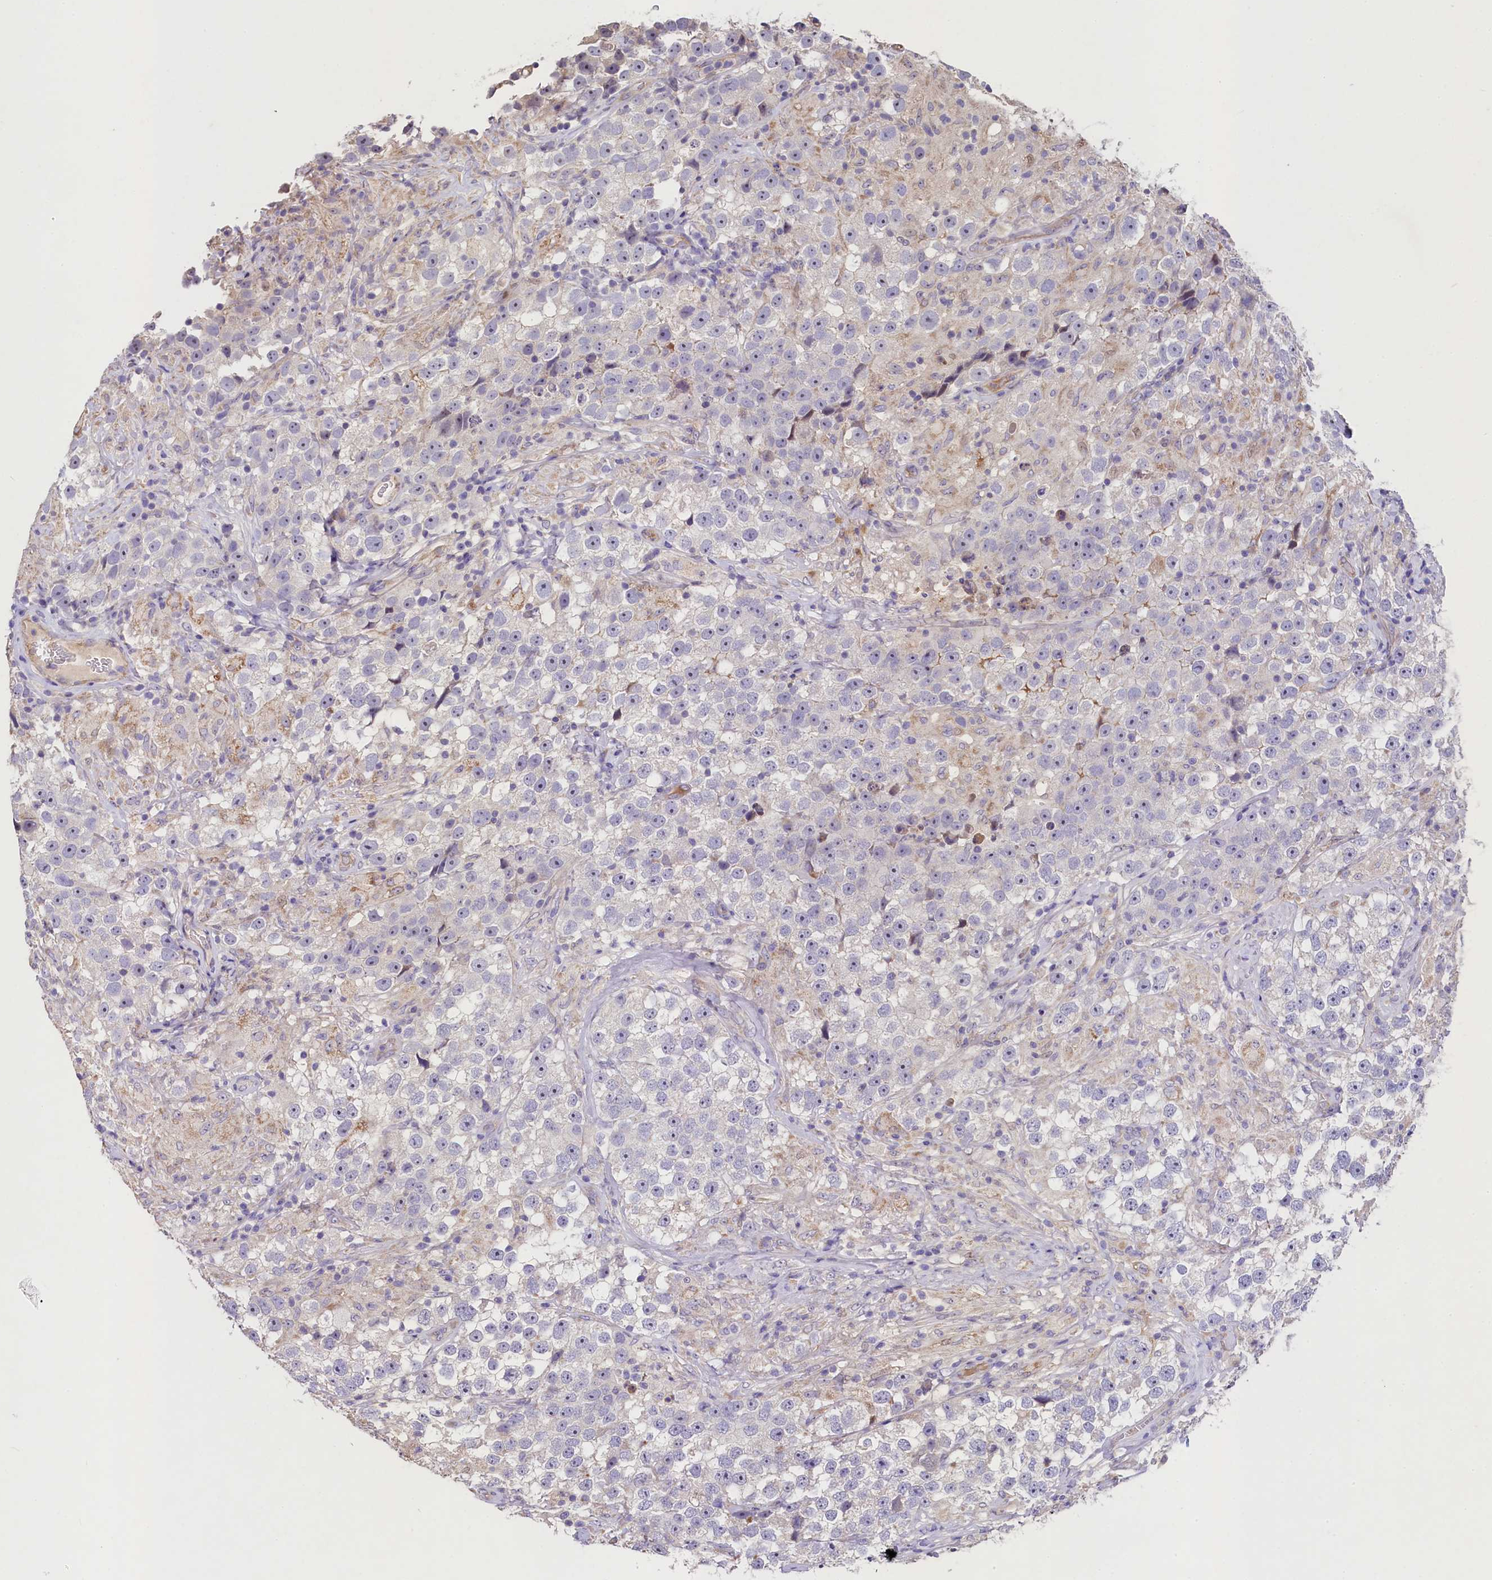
{"staining": {"intensity": "negative", "quantity": "none", "location": "none"}, "tissue": "testis cancer", "cell_type": "Tumor cells", "image_type": "cancer", "snomed": [{"axis": "morphology", "description": "Seminoma, NOS"}, {"axis": "topography", "description": "Testis"}], "caption": "High power microscopy micrograph of an immunohistochemistry (IHC) image of testis cancer, revealing no significant expression in tumor cells.", "gene": "FXYD6", "patient": {"sex": "male", "age": 46}}